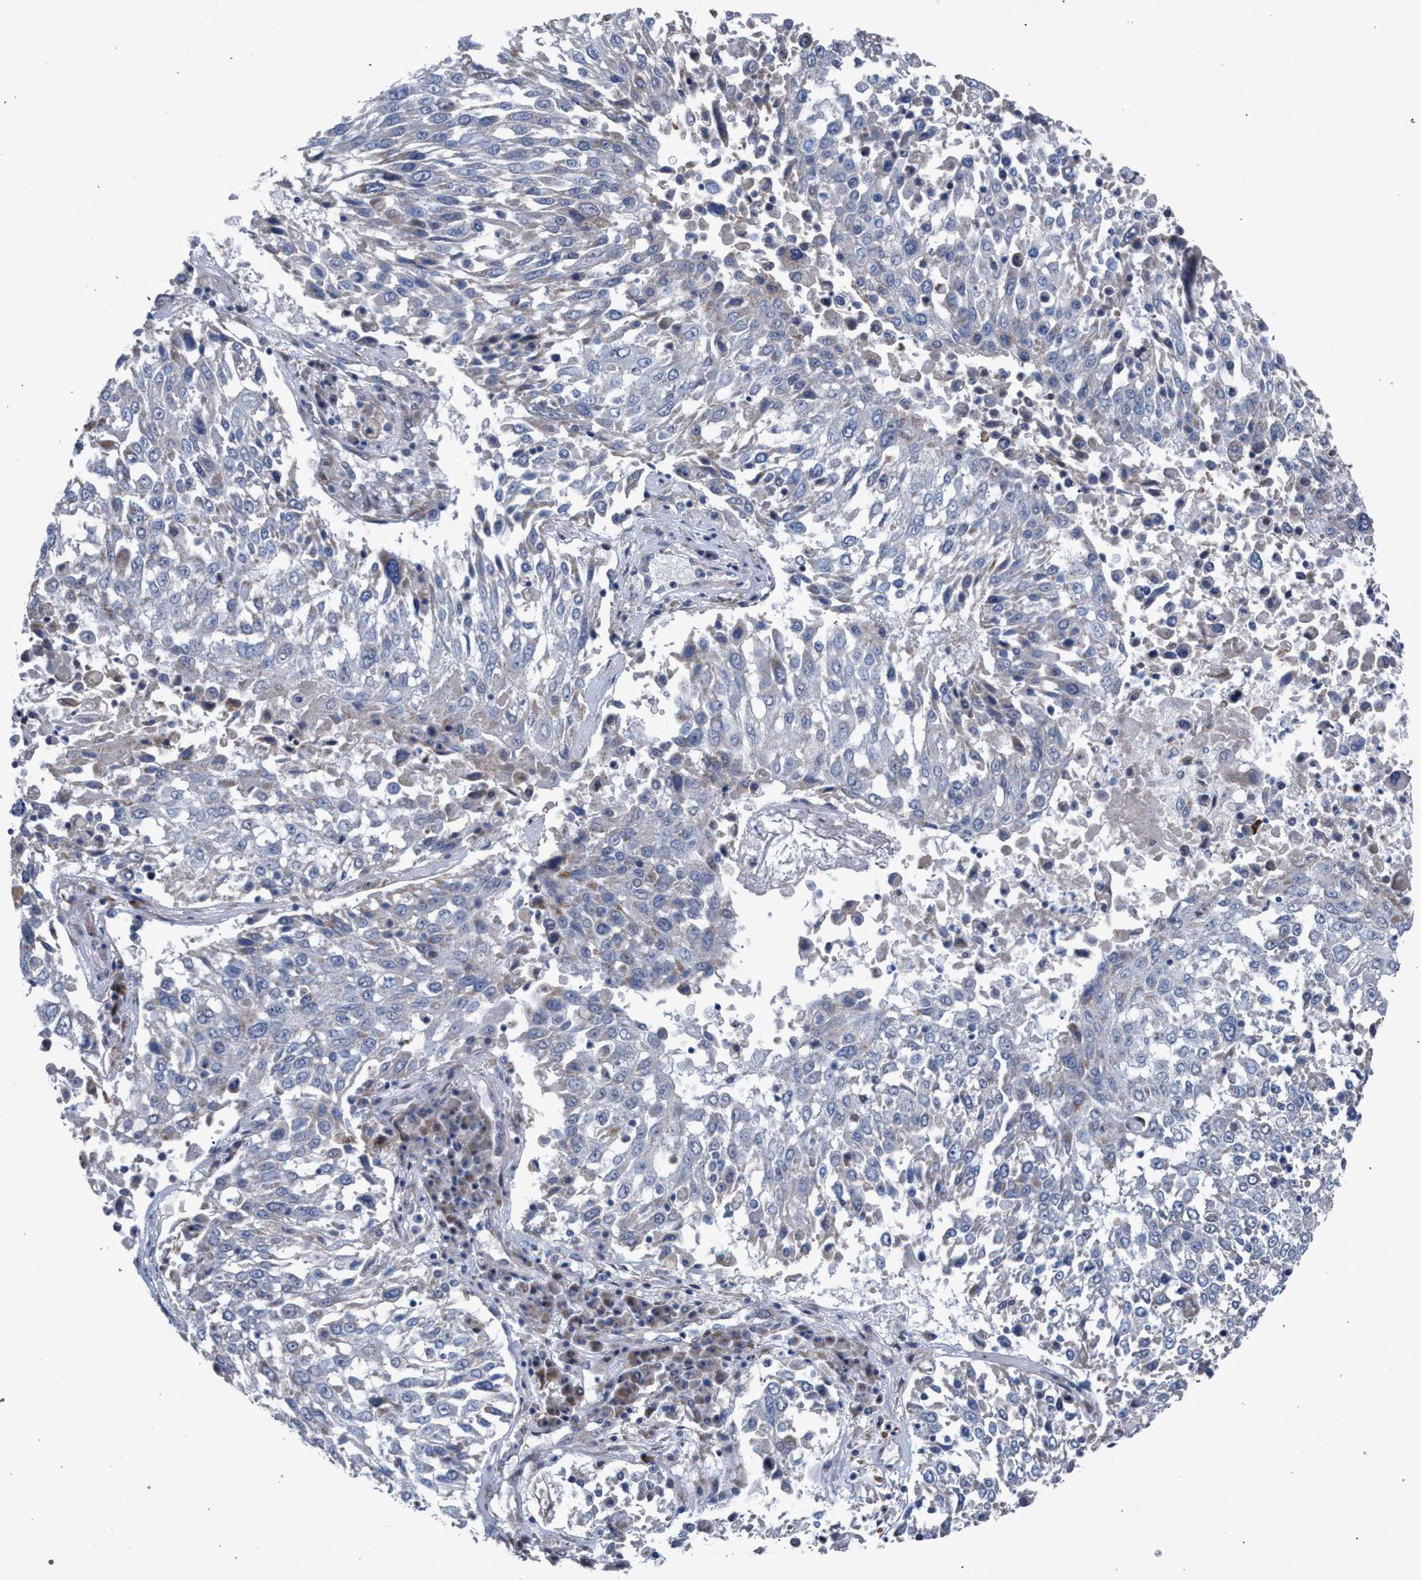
{"staining": {"intensity": "negative", "quantity": "none", "location": "none"}, "tissue": "lung cancer", "cell_type": "Tumor cells", "image_type": "cancer", "snomed": [{"axis": "morphology", "description": "Squamous cell carcinoma, NOS"}, {"axis": "topography", "description": "Lung"}], "caption": "DAB (3,3'-diaminobenzidine) immunohistochemical staining of human lung squamous cell carcinoma demonstrates no significant positivity in tumor cells. The staining was performed using DAB to visualize the protein expression in brown, while the nuclei were stained in blue with hematoxylin (Magnification: 20x).", "gene": "RNF135", "patient": {"sex": "male", "age": 65}}